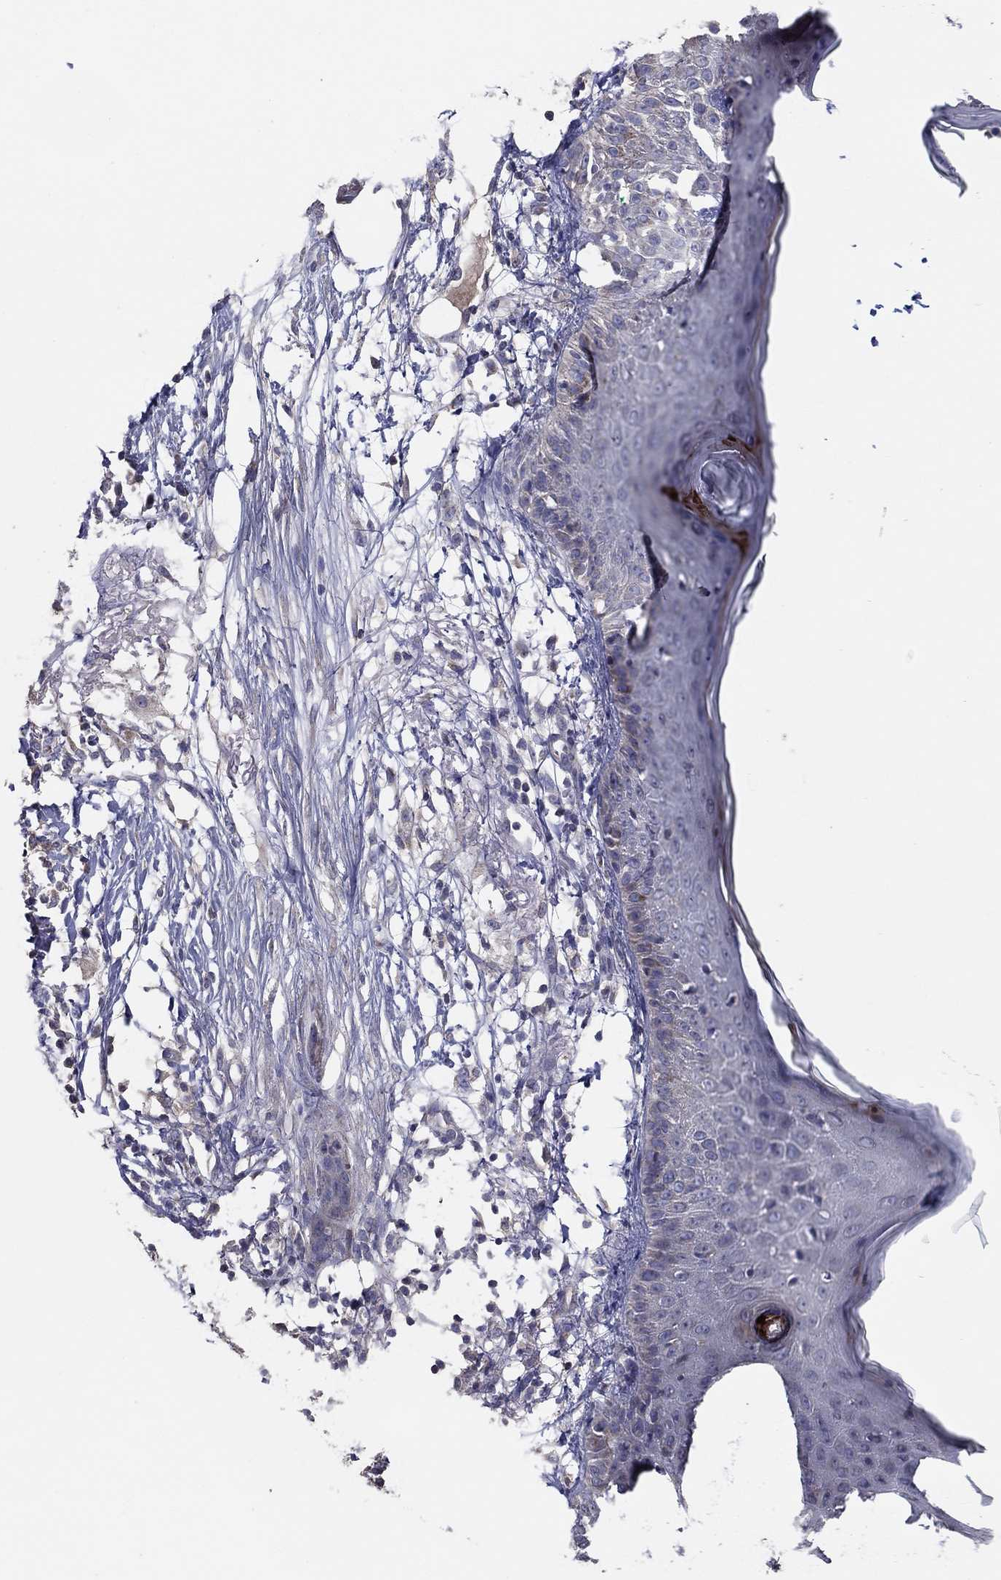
{"staining": {"intensity": "negative", "quantity": "none", "location": "none"}, "tissue": "skin cancer", "cell_type": "Tumor cells", "image_type": "cancer", "snomed": [{"axis": "morphology", "description": "Normal tissue, NOS"}, {"axis": "morphology", "description": "Basal cell carcinoma"}, {"axis": "topography", "description": "Skin"}], "caption": "Immunohistochemistry image of human skin cancer (basal cell carcinoma) stained for a protein (brown), which displays no expression in tumor cells.", "gene": "DOCK3", "patient": {"sex": "male", "age": 84}}